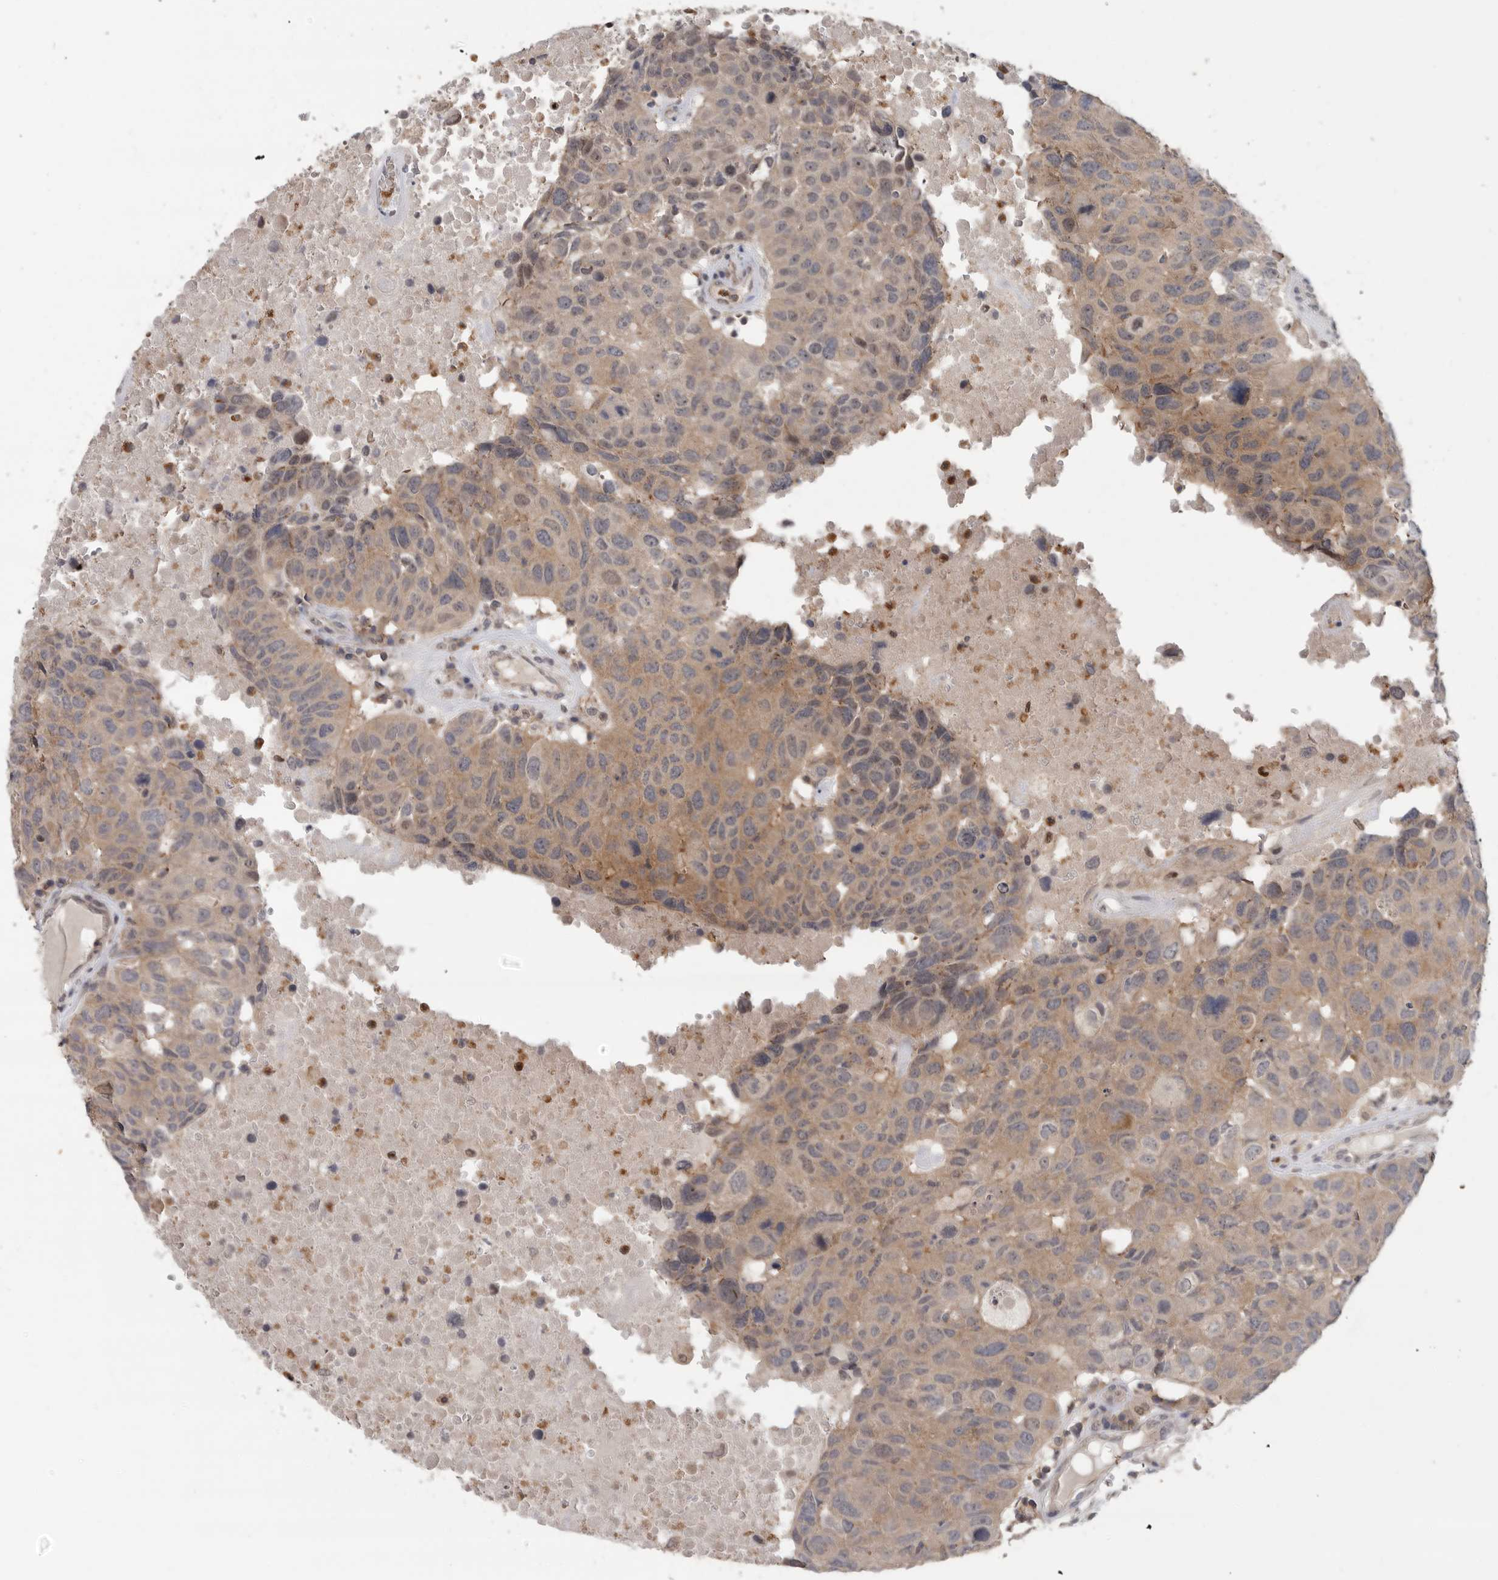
{"staining": {"intensity": "weak", "quantity": "25%-75%", "location": "cytoplasmic/membranous"}, "tissue": "head and neck cancer", "cell_type": "Tumor cells", "image_type": "cancer", "snomed": [{"axis": "morphology", "description": "Squamous cell carcinoma, NOS"}, {"axis": "topography", "description": "Head-Neck"}], "caption": "Squamous cell carcinoma (head and neck) tissue reveals weak cytoplasmic/membranous expression in about 25%-75% of tumor cells, visualized by immunohistochemistry.", "gene": "KLK5", "patient": {"sex": "male", "age": 66}}